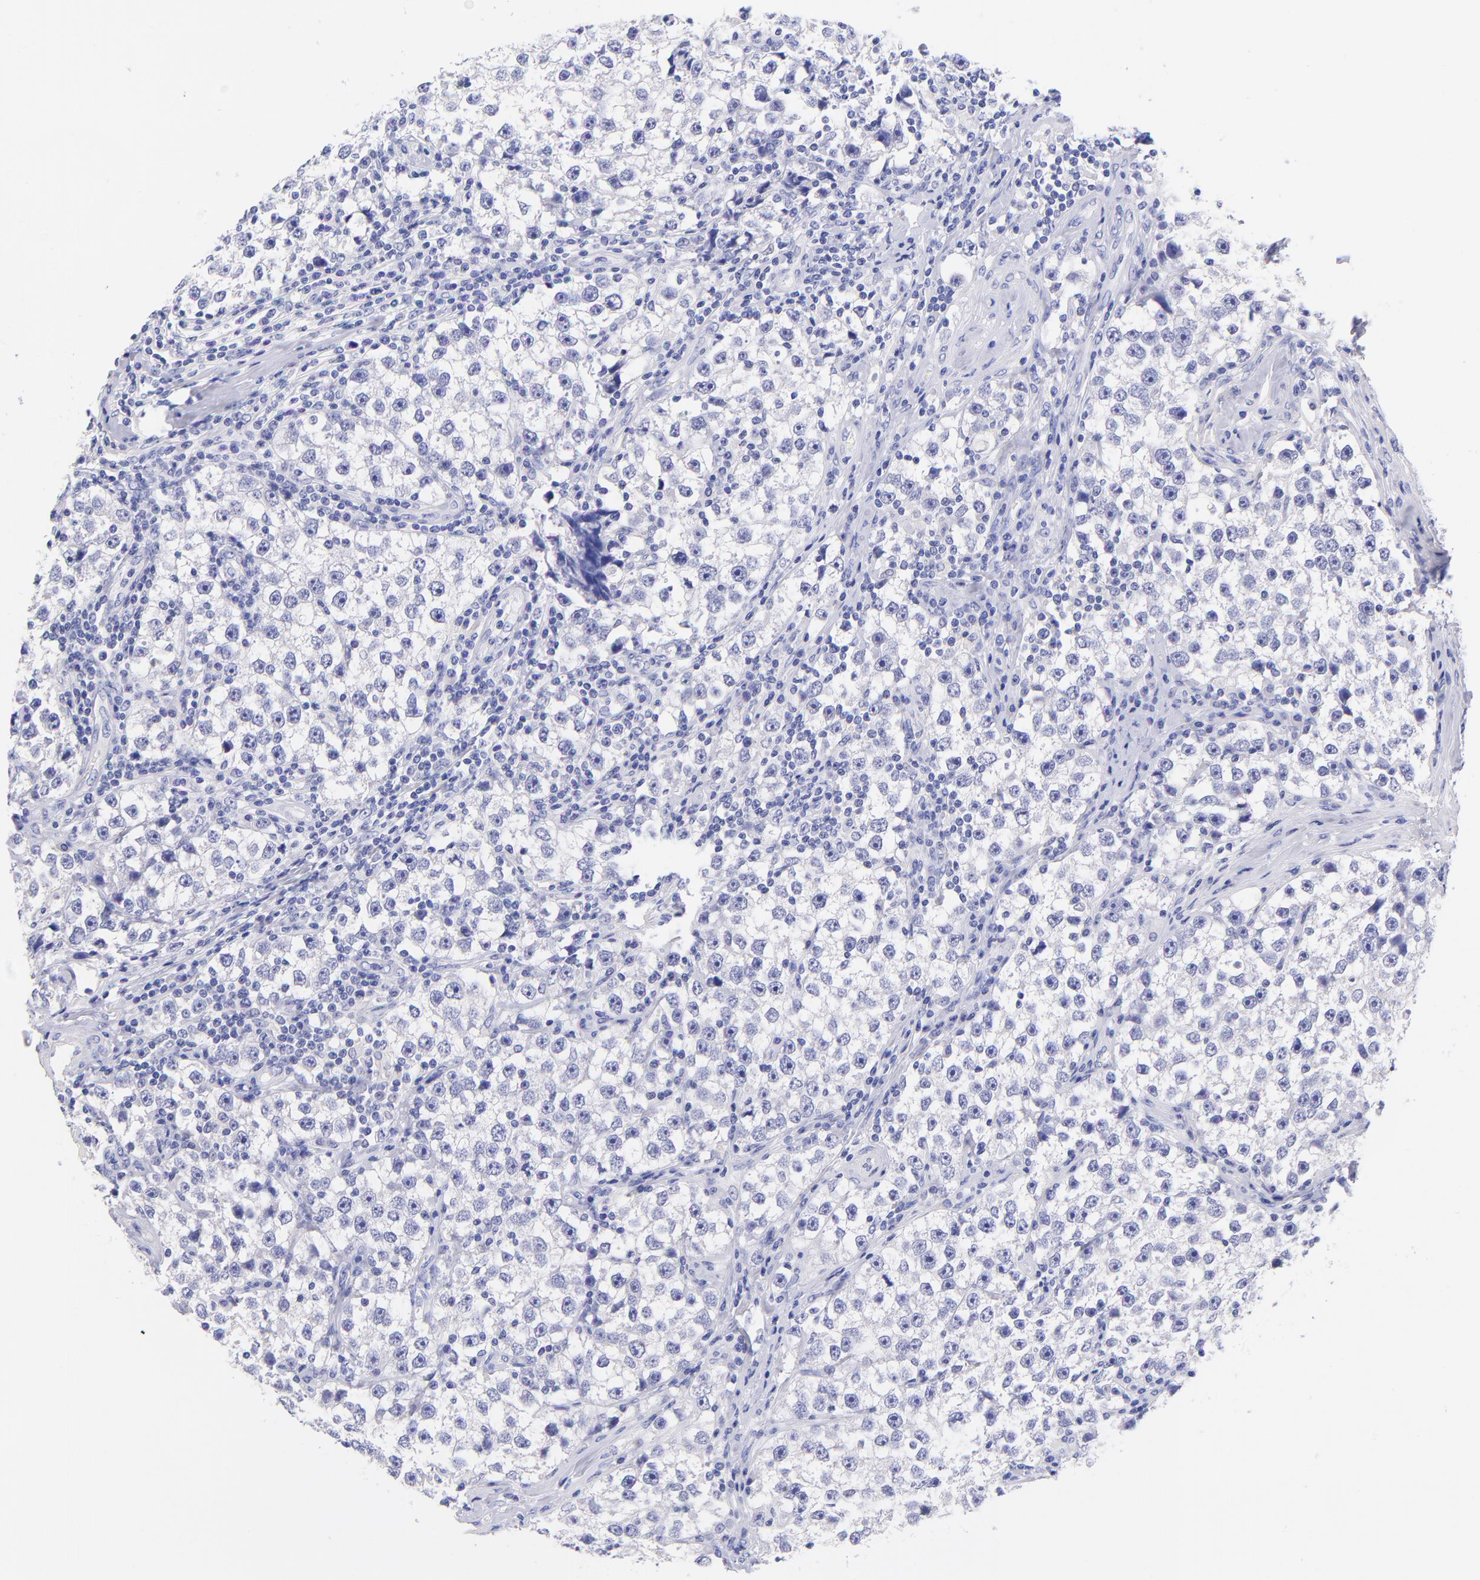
{"staining": {"intensity": "negative", "quantity": "none", "location": "none"}, "tissue": "testis cancer", "cell_type": "Tumor cells", "image_type": "cancer", "snomed": [{"axis": "morphology", "description": "Seminoma, NOS"}, {"axis": "topography", "description": "Testis"}], "caption": "A photomicrograph of human seminoma (testis) is negative for staining in tumor cells. (Stains: DAB immunohistochemistry with hematoxylin counter stain, Microscopy: brightfield microscopy at high magnification).", "gene": "RAB3B", "patient": {"sex": "male", "age": 32}}